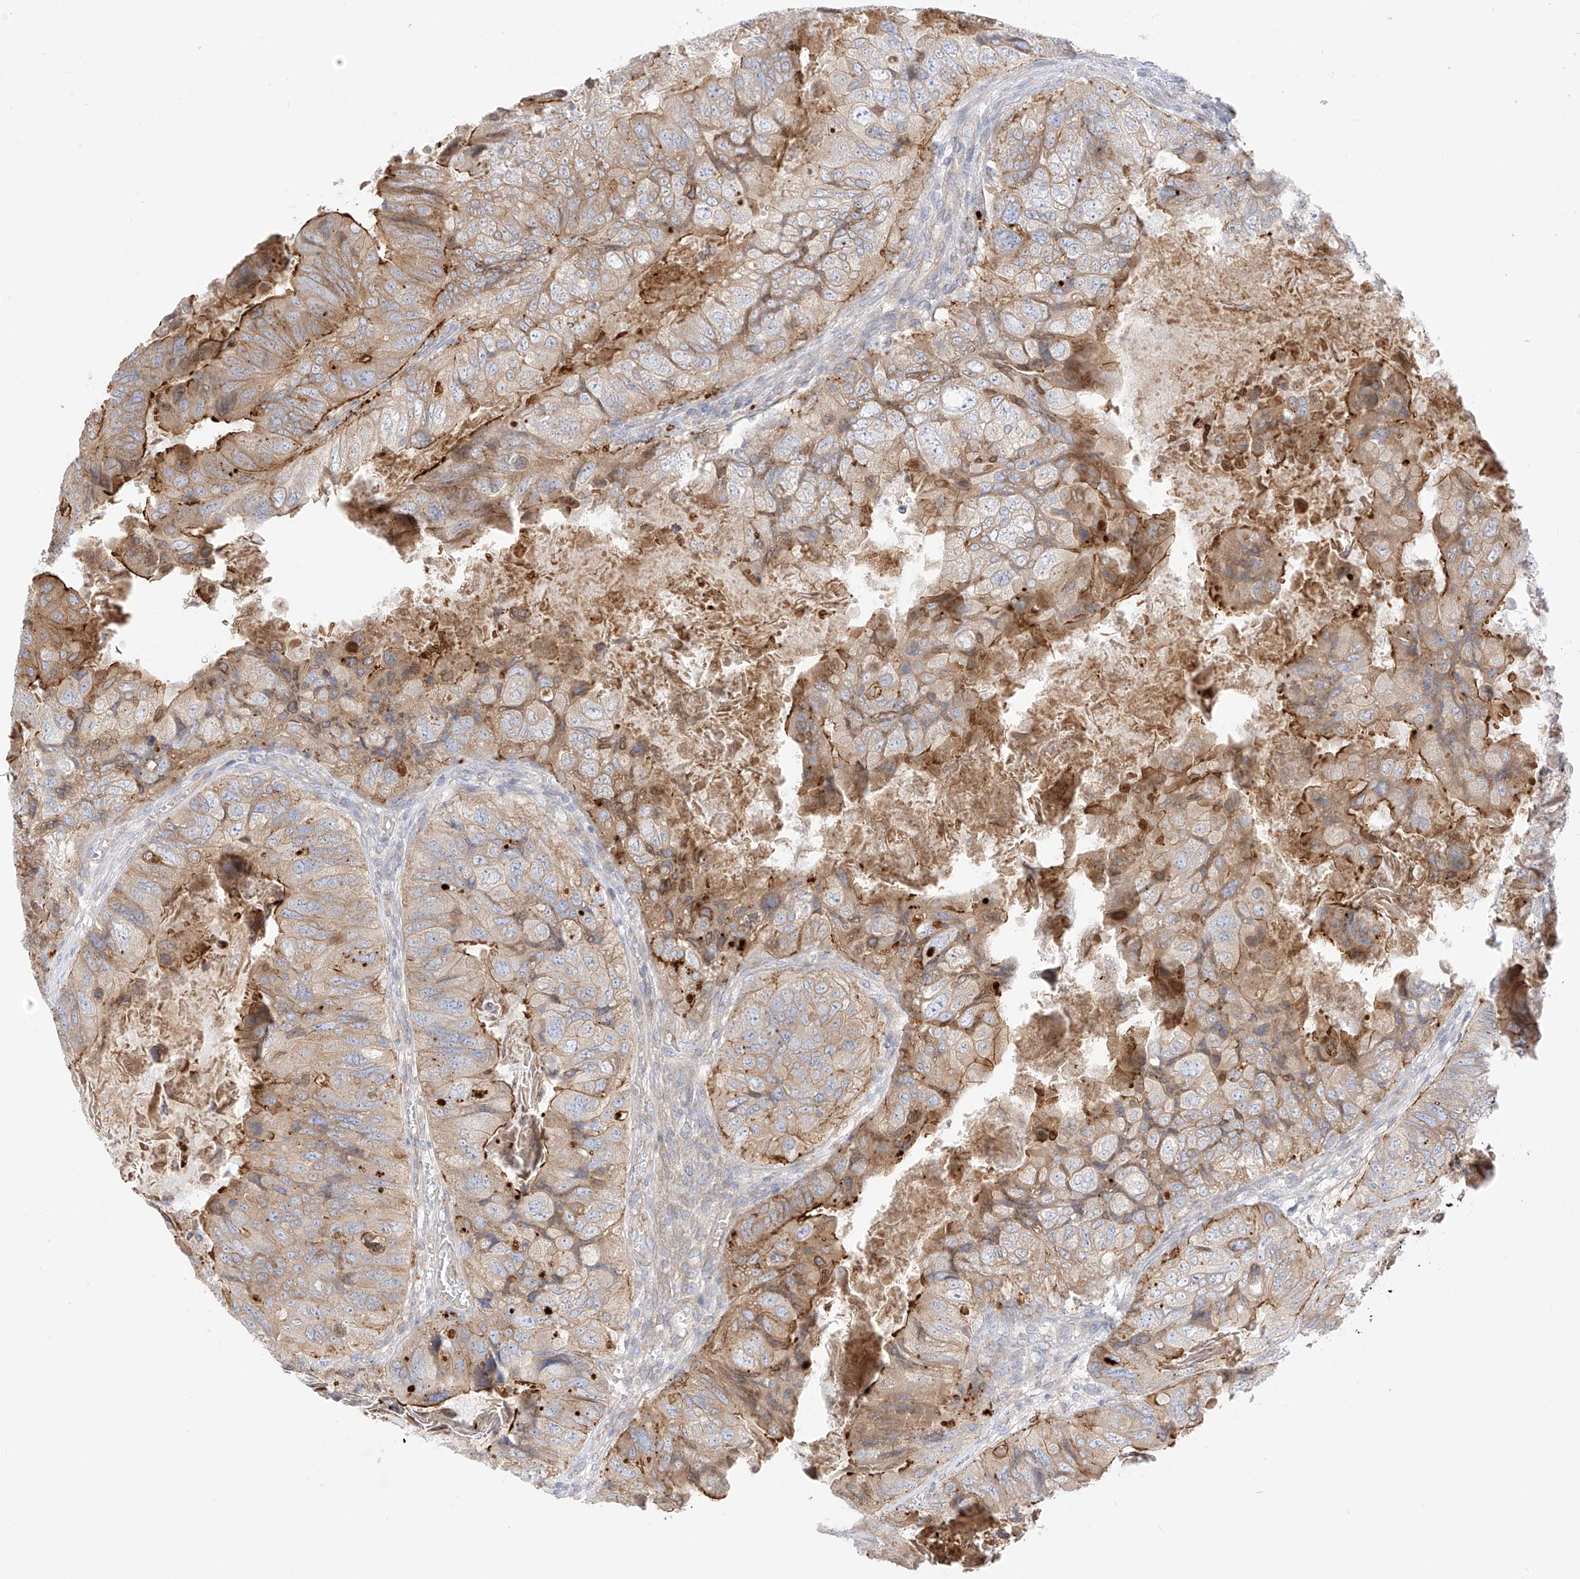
{"staining": {"intensity": "moderate", "quantity": ">75%", "location": "cytoplasmic/membranous"}, "tissue": "colorectal cancer", "cell_type": "Tumor cells", "image_type": "cancer", "snomed": [{"axis": "morphology", "description": "Adenocarcinoma, NOS"}, {"axis": "topography", "description": "Rectum"}], "caption": "Human colorectal adenocarcinoma stained with a protein marker displays moderate staining in tumor cells.", "gene": "PCYOX1", "patient": {"sex": "male", "age": 63}}